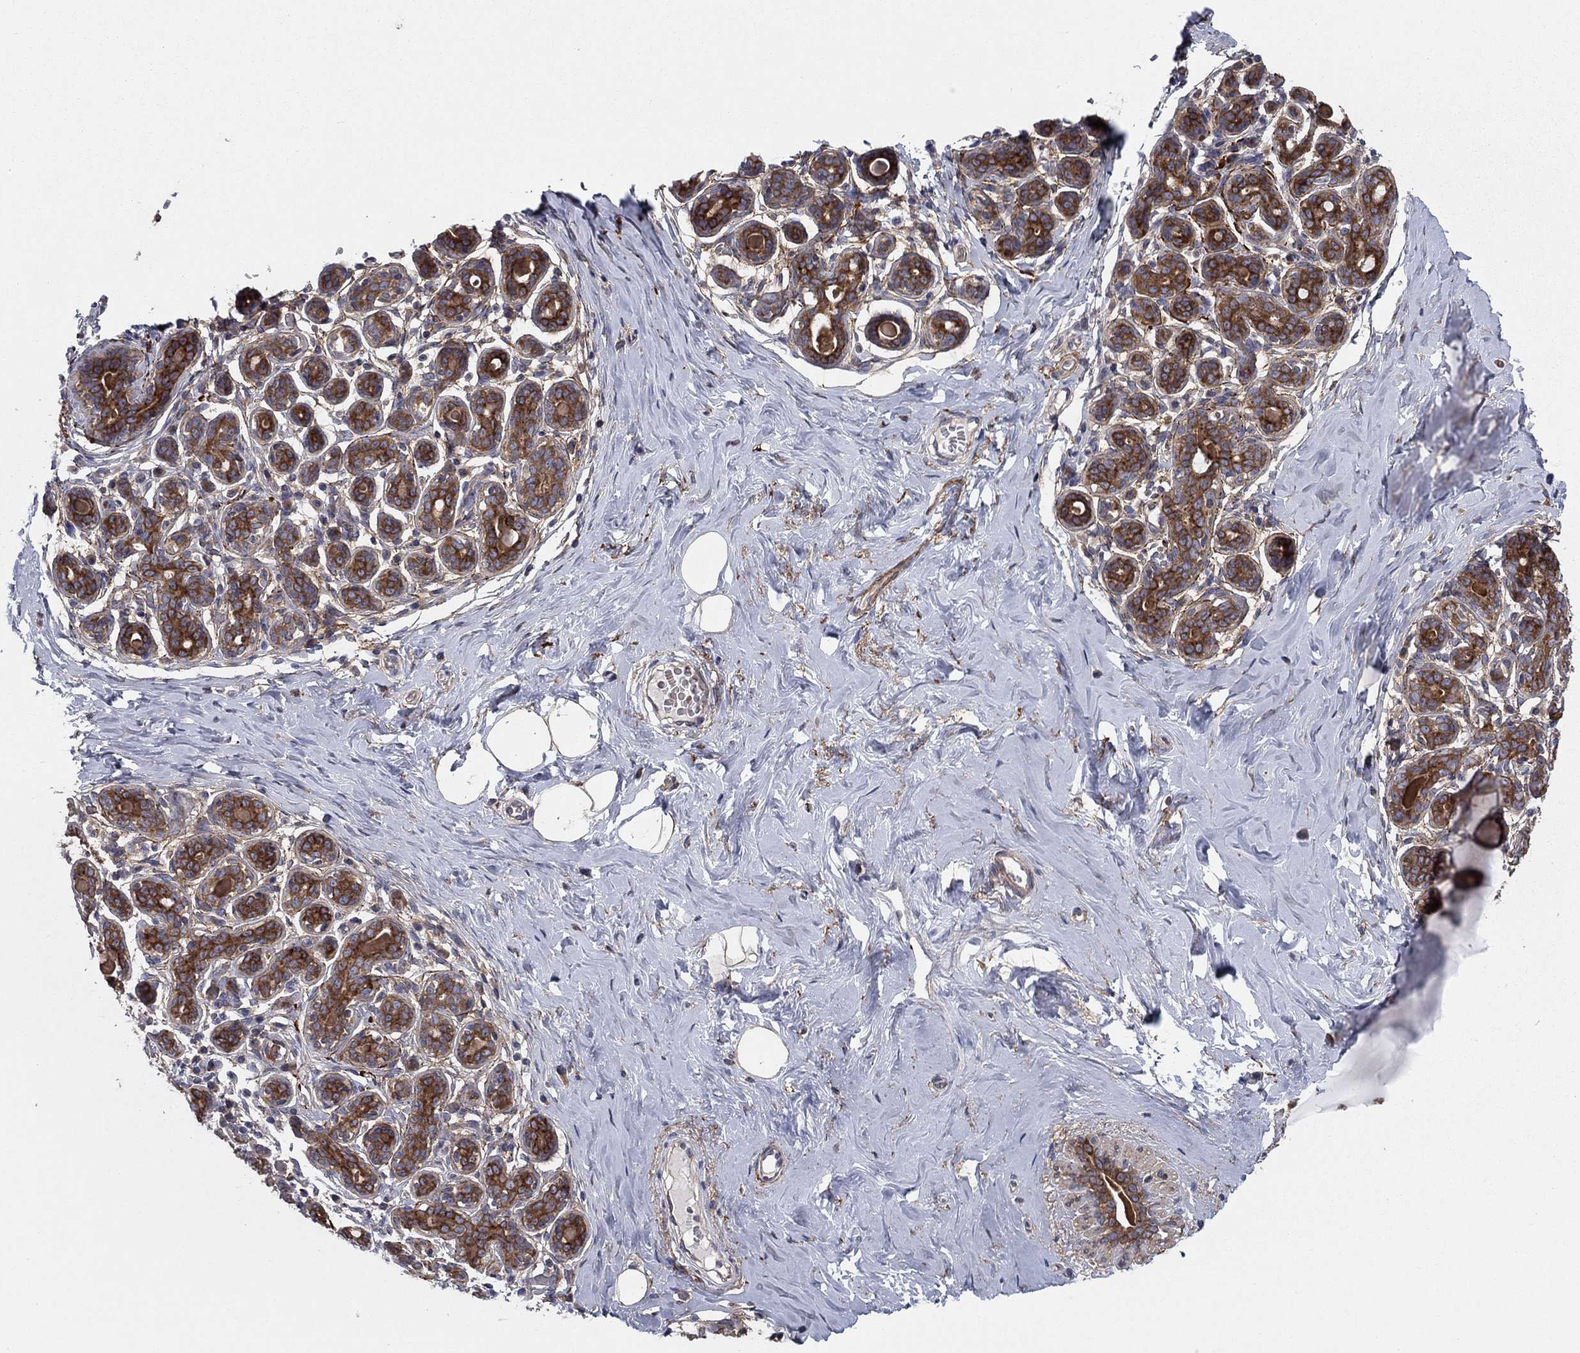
{"staining": {"intensity": "negative", "quantity": "none", "location": "none"}, "tissue": "breast", "cell_type": "Adipocytes", "image_type": "normal", "snomed": [{"axis": "morphology", "description": "Normal tissue, NOS"}, {"axis": "topography", "description": "Skin"}, {"axis": "topography", "description": "Breast"}], "caption": "Immunohistochemistry image of normal breast: breast stained with DAB (3,3'-diaminobenzidine) displays no significant protein expression in adipocytes.", "gene": "RNF123", "patient": {"sex": "female", "age": 43}}